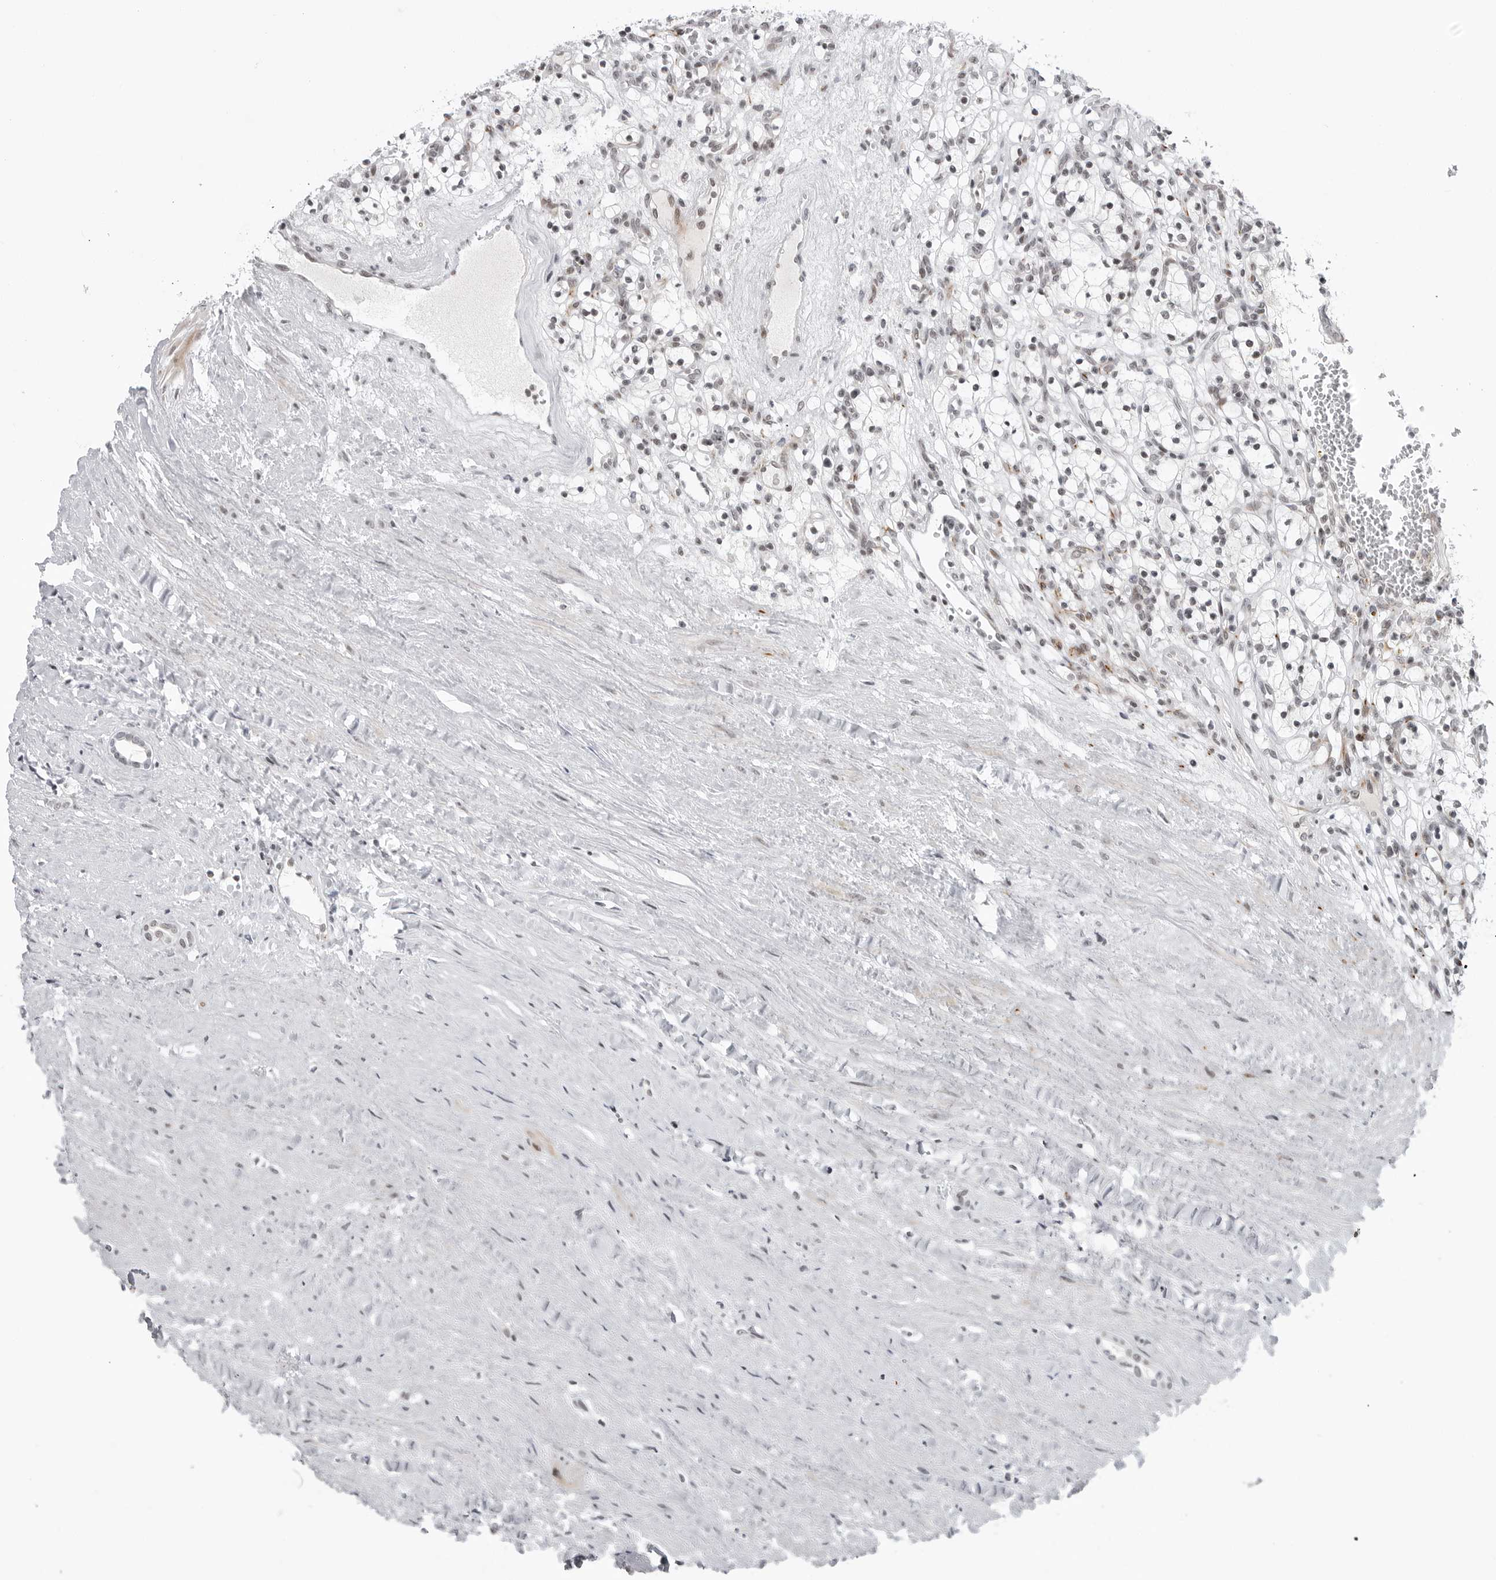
{"staining": {"intensity": "negative", "quantity": "none", "location": "none"}, "tissue": "renal cancer", "cell_type": "Tumor cells", "image_type": "cancer", "snomed": [{"axis": "morphology", "description": "Adenocarcinoma, NOS"}, {"axis": "topography", "description": "Kidney"}], "caption": "Tumor cells are negative for brown protein staining in renal cancer.", "gene": "TRIM66", "patient": {"sex": "female", "age": 57}}